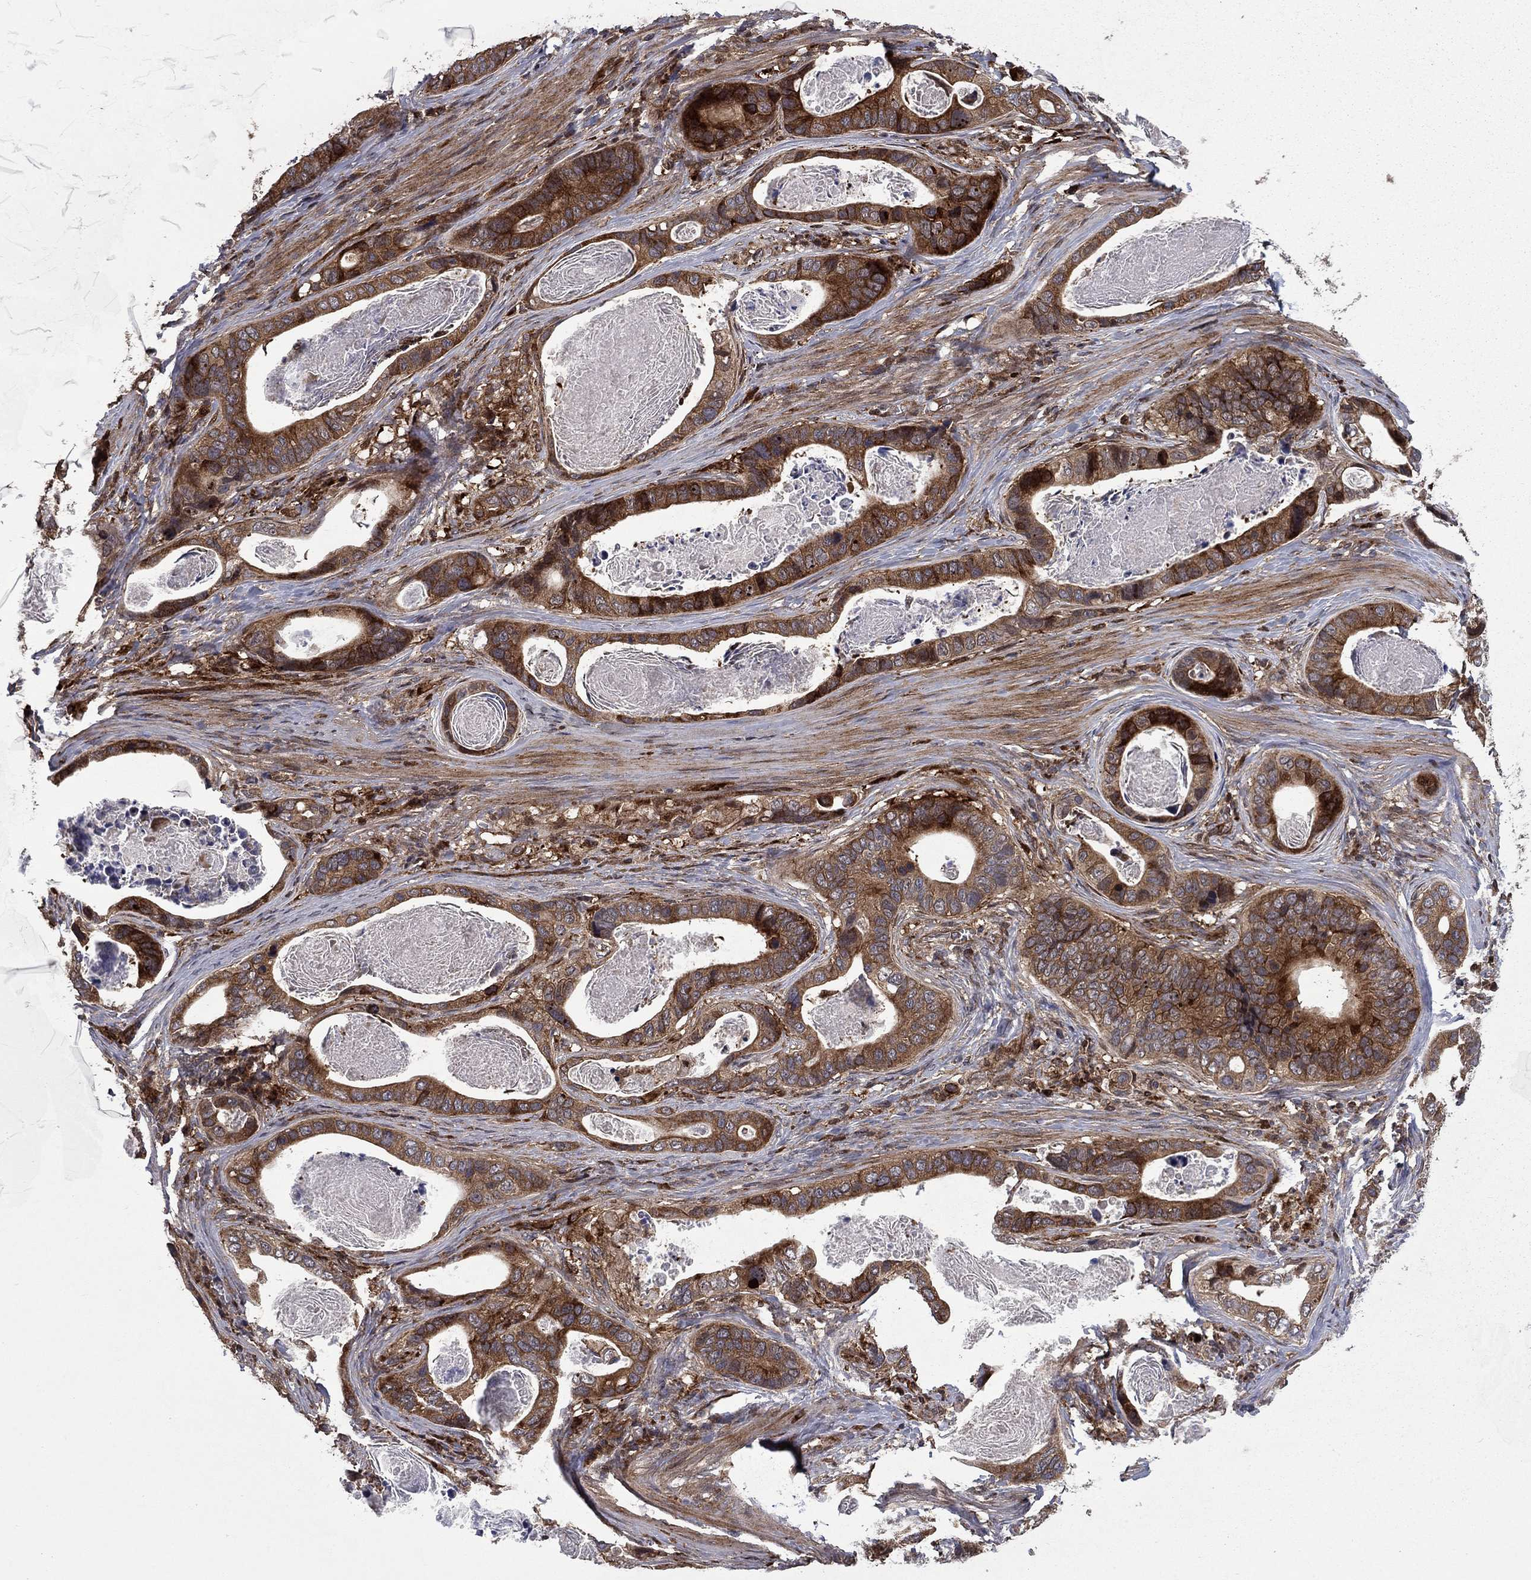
{"staining": {"intensity": "strong", "quantity": "25%-75%", "location": "cytoplasmic/membranous"}, "tissue": "stomach cancer", "cell_type": "Tumor cells", "image_type": "cancer", "snomed": [{"axis": "morphology", "description": "Adenocarcinoma, NOS"}, {"axis": "topography", "description": "Stomach"}], "caption": "Tumor cells reveal high levels of strong cytoplasmic/membranous staining in about 25%-75% of cells in human stomach adenocarcinoma.", "gene": "HDAC4", "patient": {"sex": "male", "age": 84}}